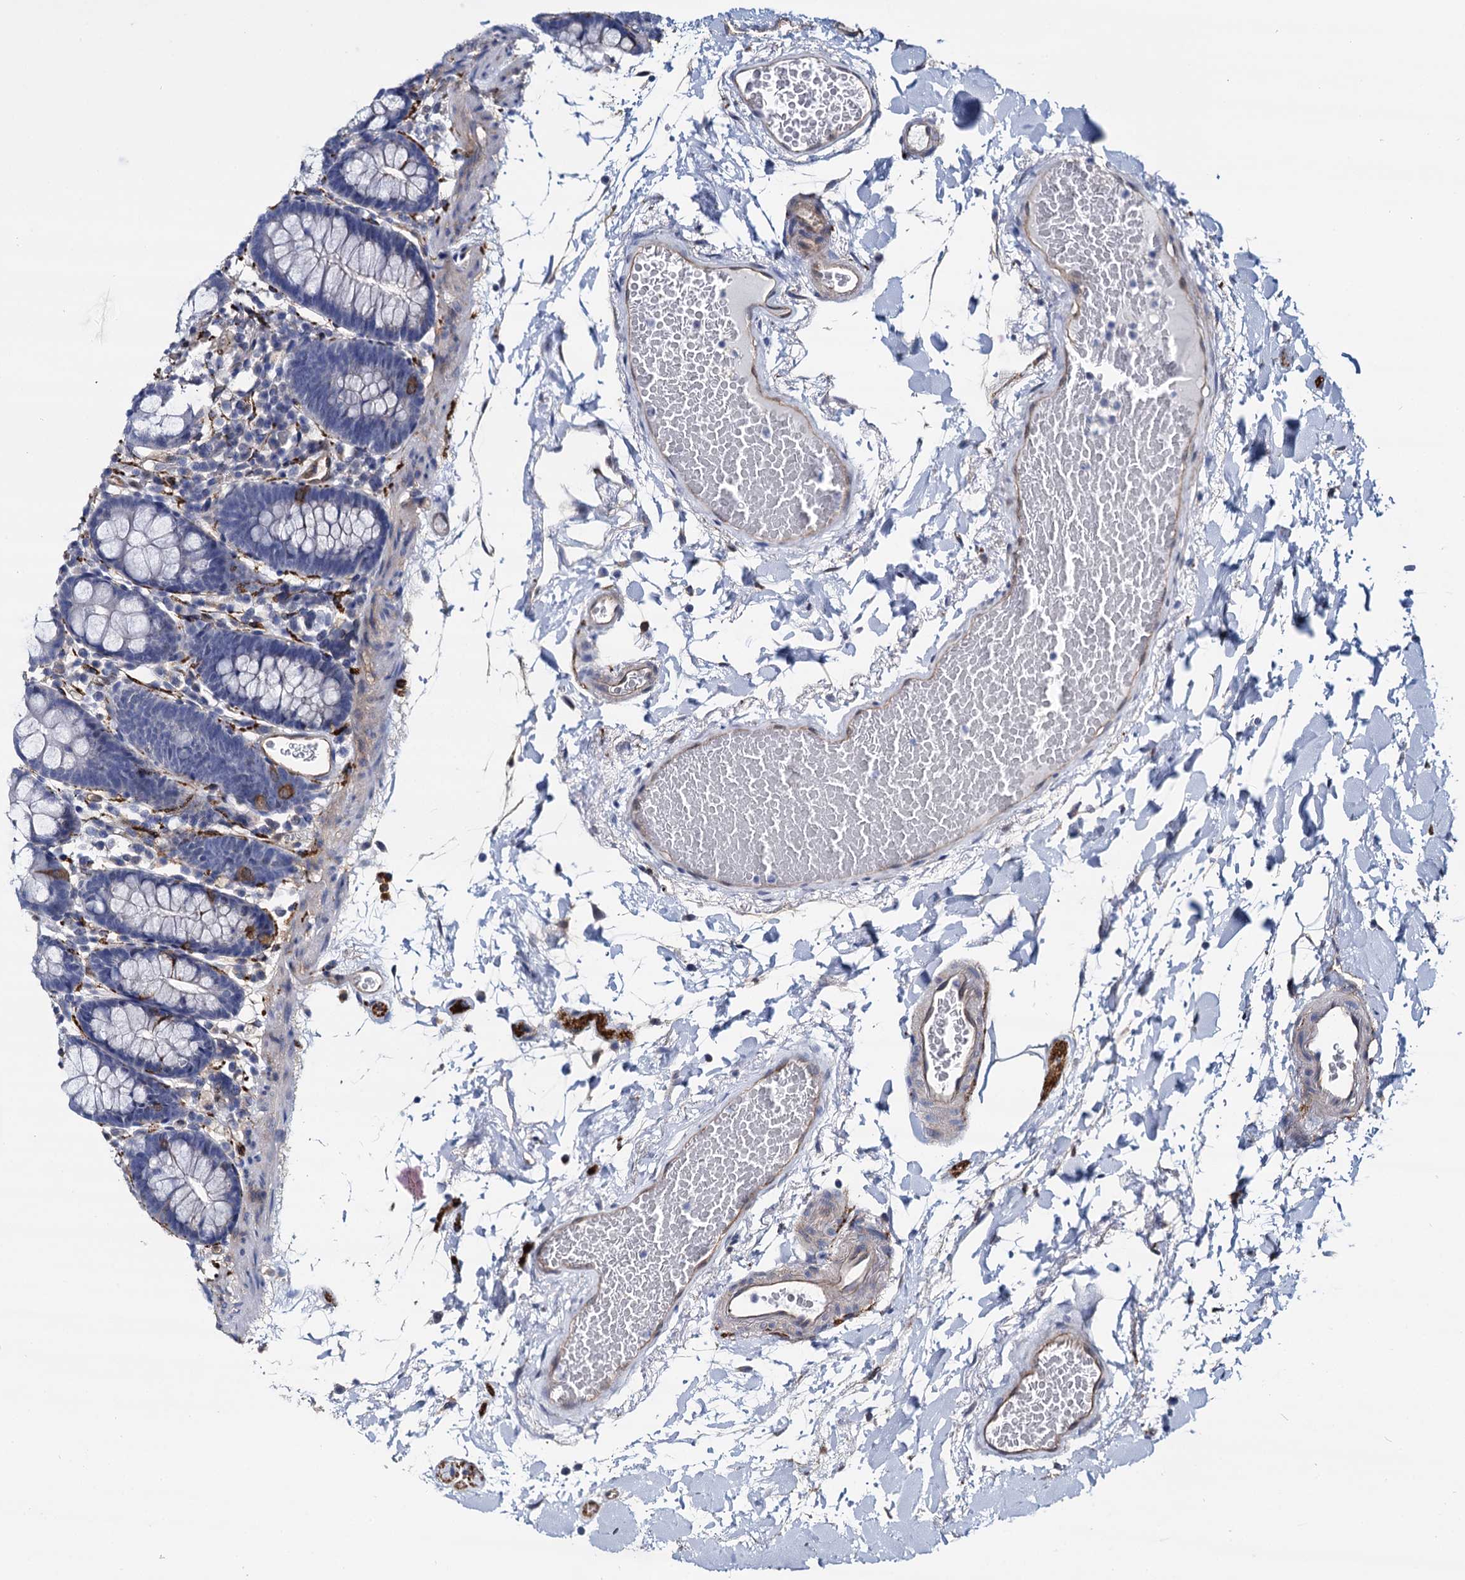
{"staining": {"intensity": "moderate", "quantity": ">75%", "location": "cytoplasmic/membranous"}, "tissue": "colon", "cell_type": "Endothelial cells", "image_type": "normal", "snomed": [{"axis": "morphology", "description": "Normal tissue, NOS"}, {"axis": "topography", "description": "Colon"}], "caption": "Immunohistochemical staining of unremarkable human colon demonstrates medium levels of moderate cytoplasmic/membranous positivity in about >75% of endothelial cells.", "gene": "STXBP1", "patient": {"sex": "male", "age": 75}}